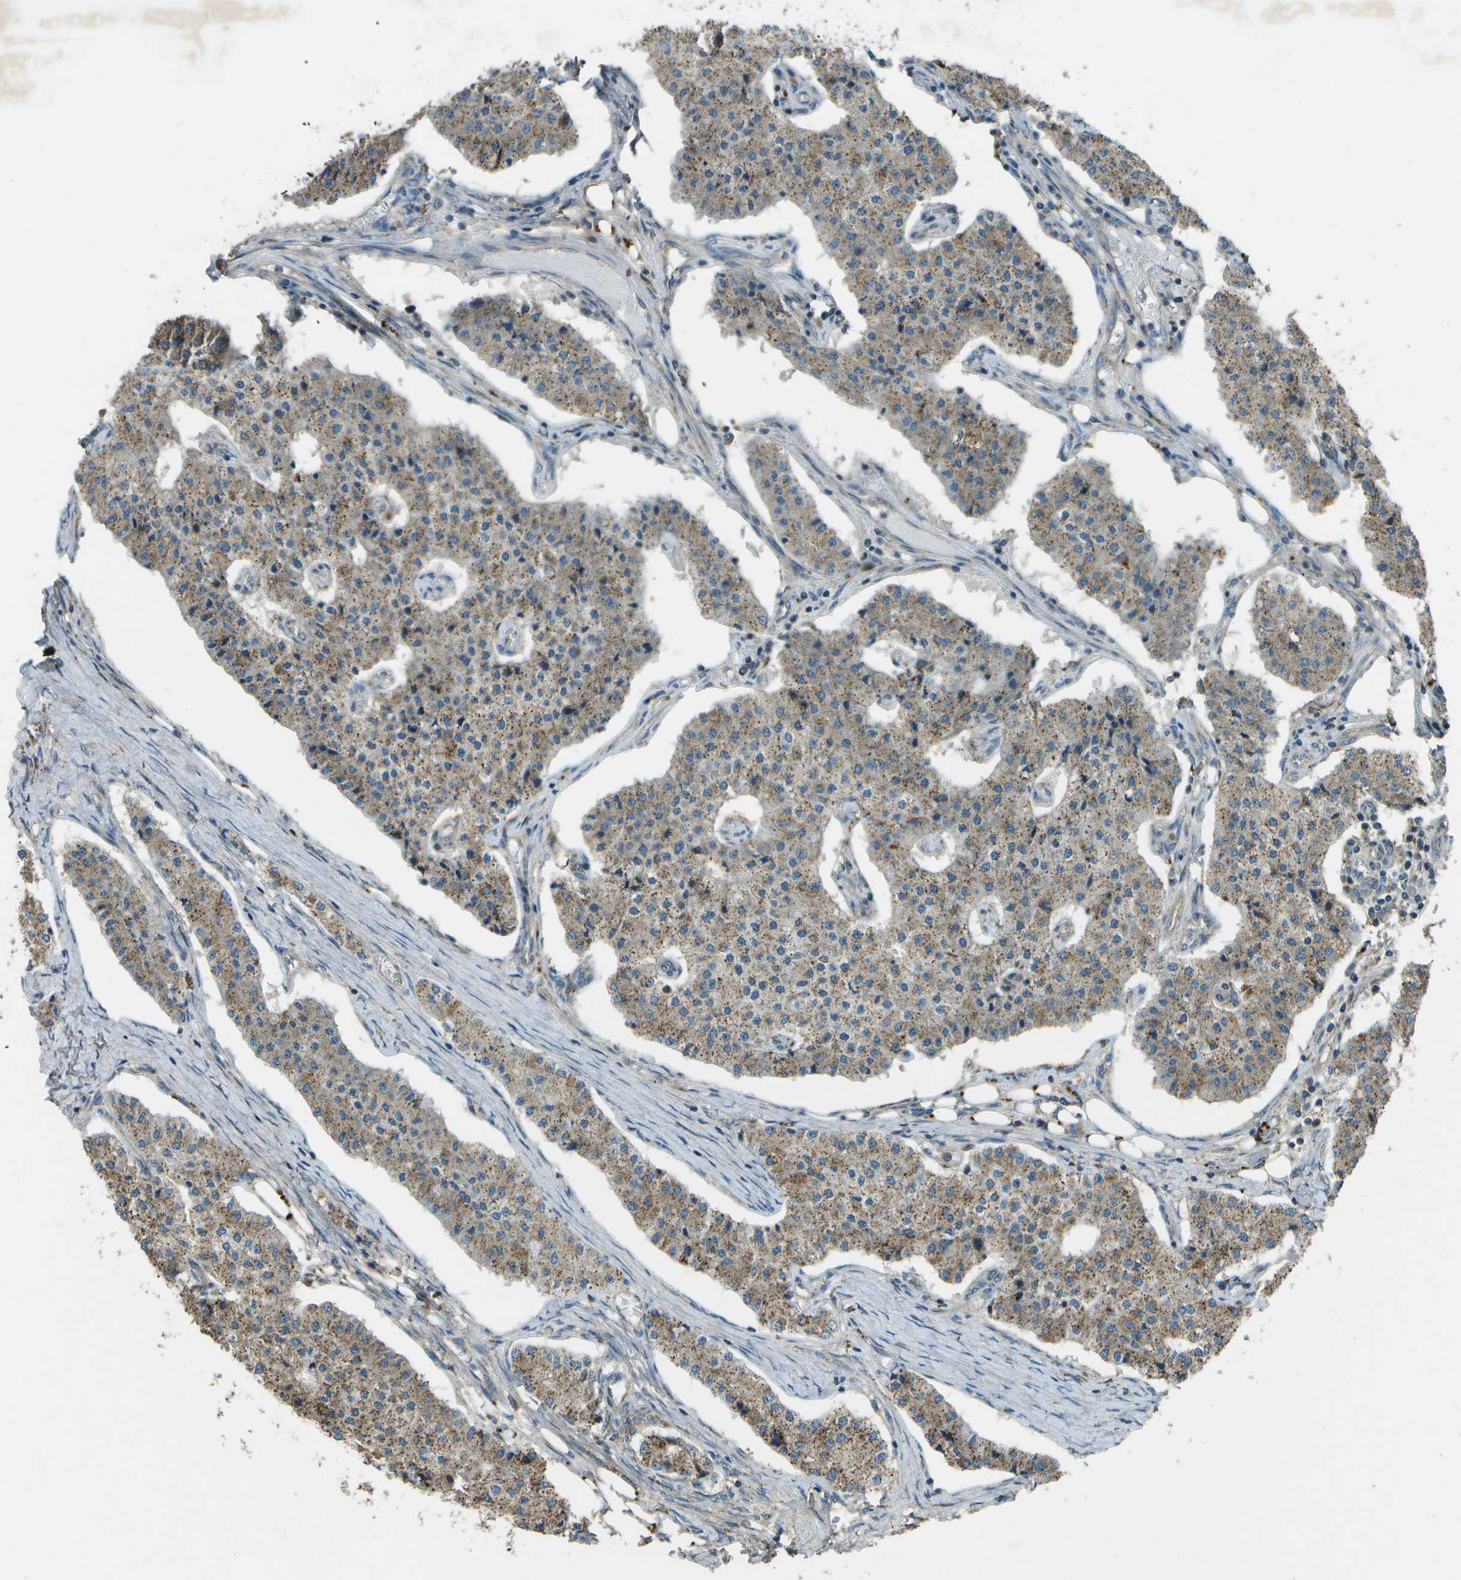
{"staining": {"intensity": "moderate", "quantity": ">75%", "location": "cytoplasmic/membranous"}, "tissue": "carcinoid", "cell_type": "Tumor cells", "image_type": "cancer", "snomed": [{"axis": "morphology", "description": "Carcinoid, malignant, NOS"}, {"axis": "topography", "description": "Colon"}], "caption": "Immunohistochemistry (IHC) (DAB (3,3'-diaminobenzidine)) staining of human carcinoid demonstrates moderate cytoplasmic/membranous protein staining in approximately >75% of tumor cells.", "gene": "PXYLP1", "patient": {"sex": "female", "age": 52}}